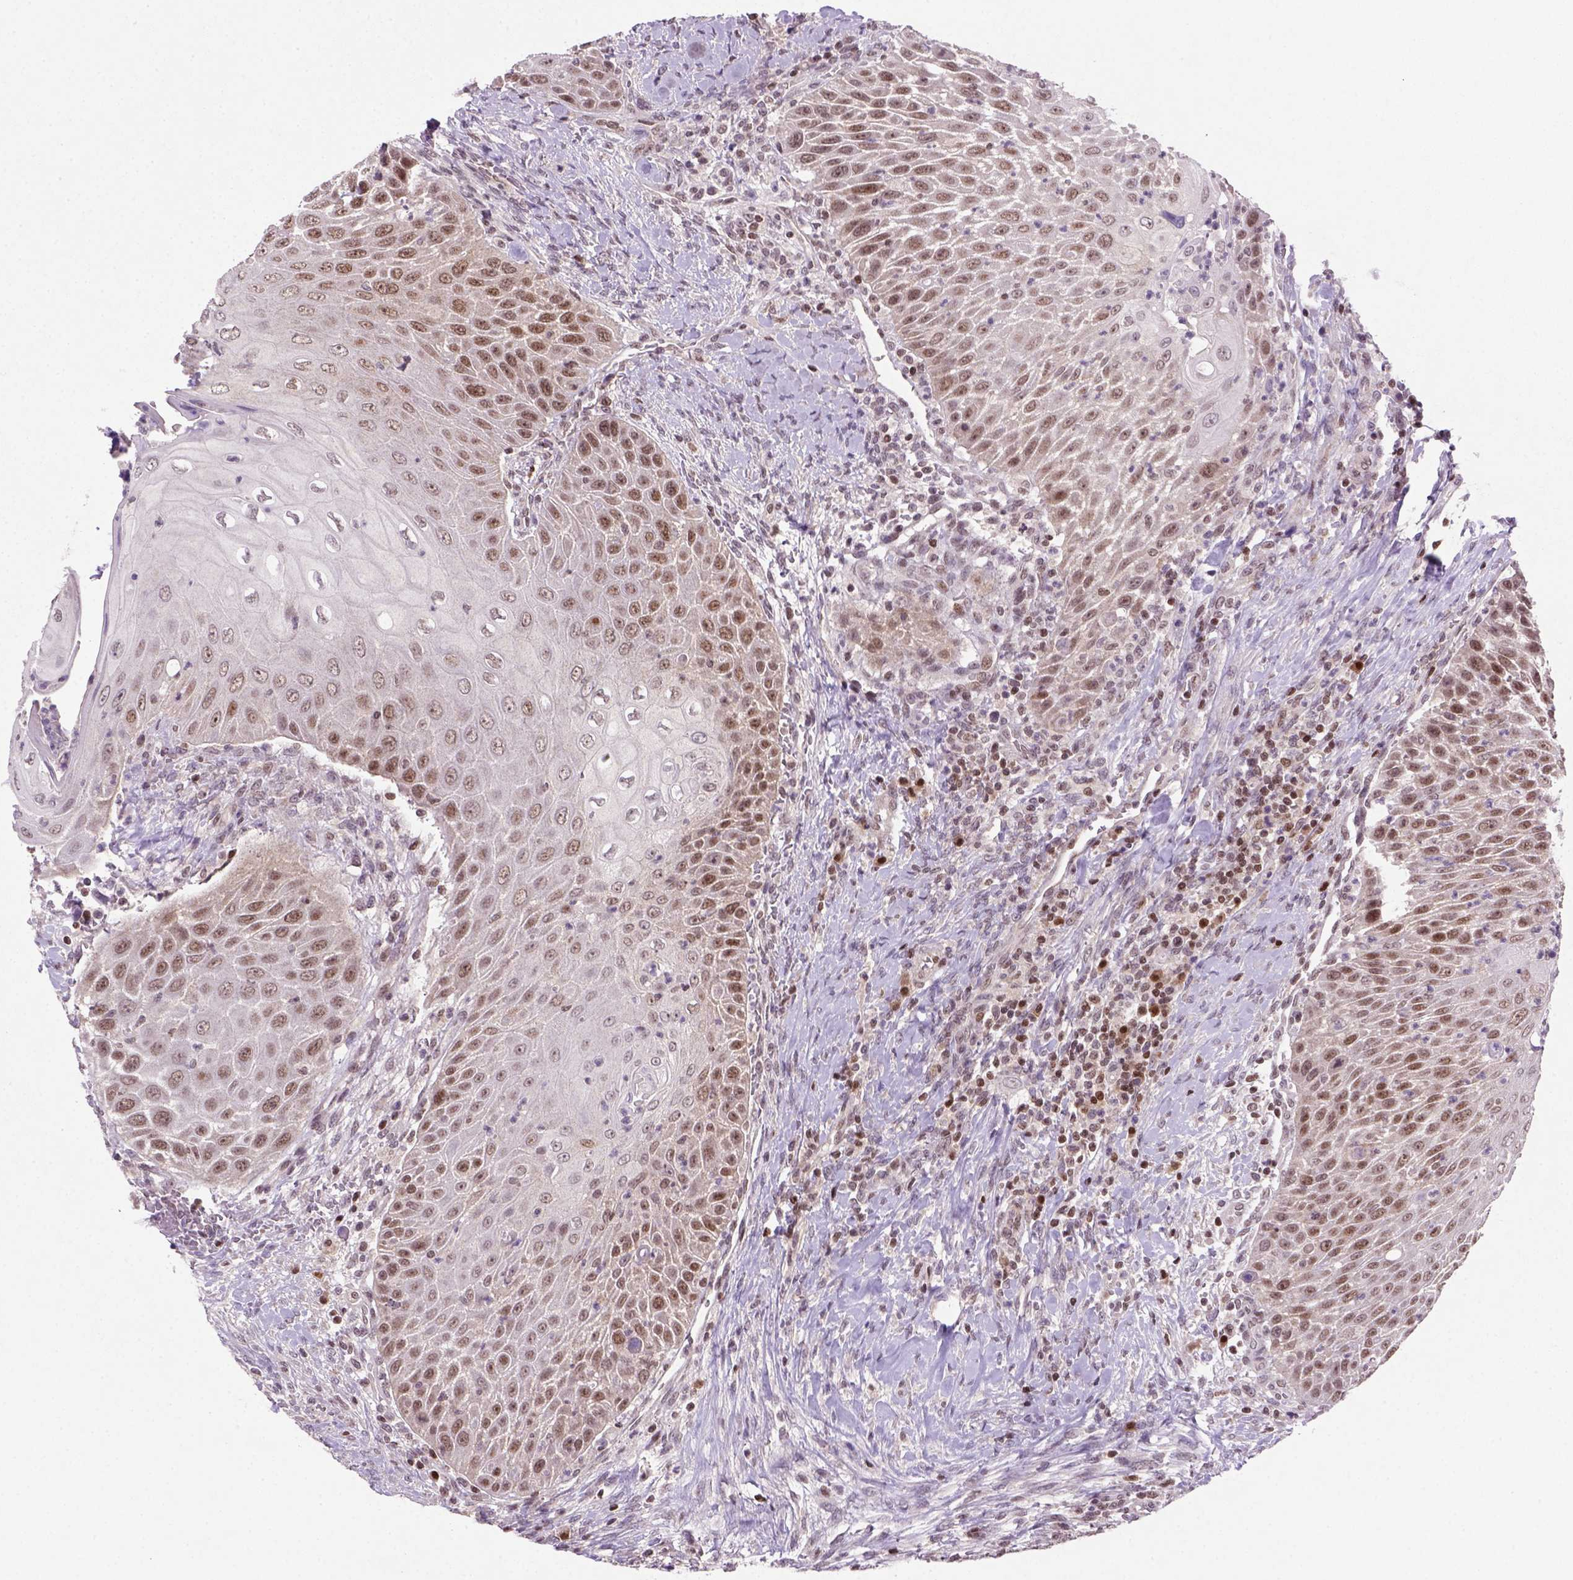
{"staining": {"intensity": "moderate", "quantity": ">75%", "location": "nuclear"}, "tissue": "head and neck cancer", "cell_type": "Tumor cells", "image_type": "cancer", "snomed": [{"axis": "morphology", "description": "Squamous cell carcinoma, NOS"}, {"axis": "topography", "description": "Head-Neck"}], "caption": "Human head and neck cancer stained for a protein (brown) shows moderate nuclear positive positivity in approximately >75% of tumor cells.", "gene": "MGMT", "patient": {"sex": "male", "age": 69}}